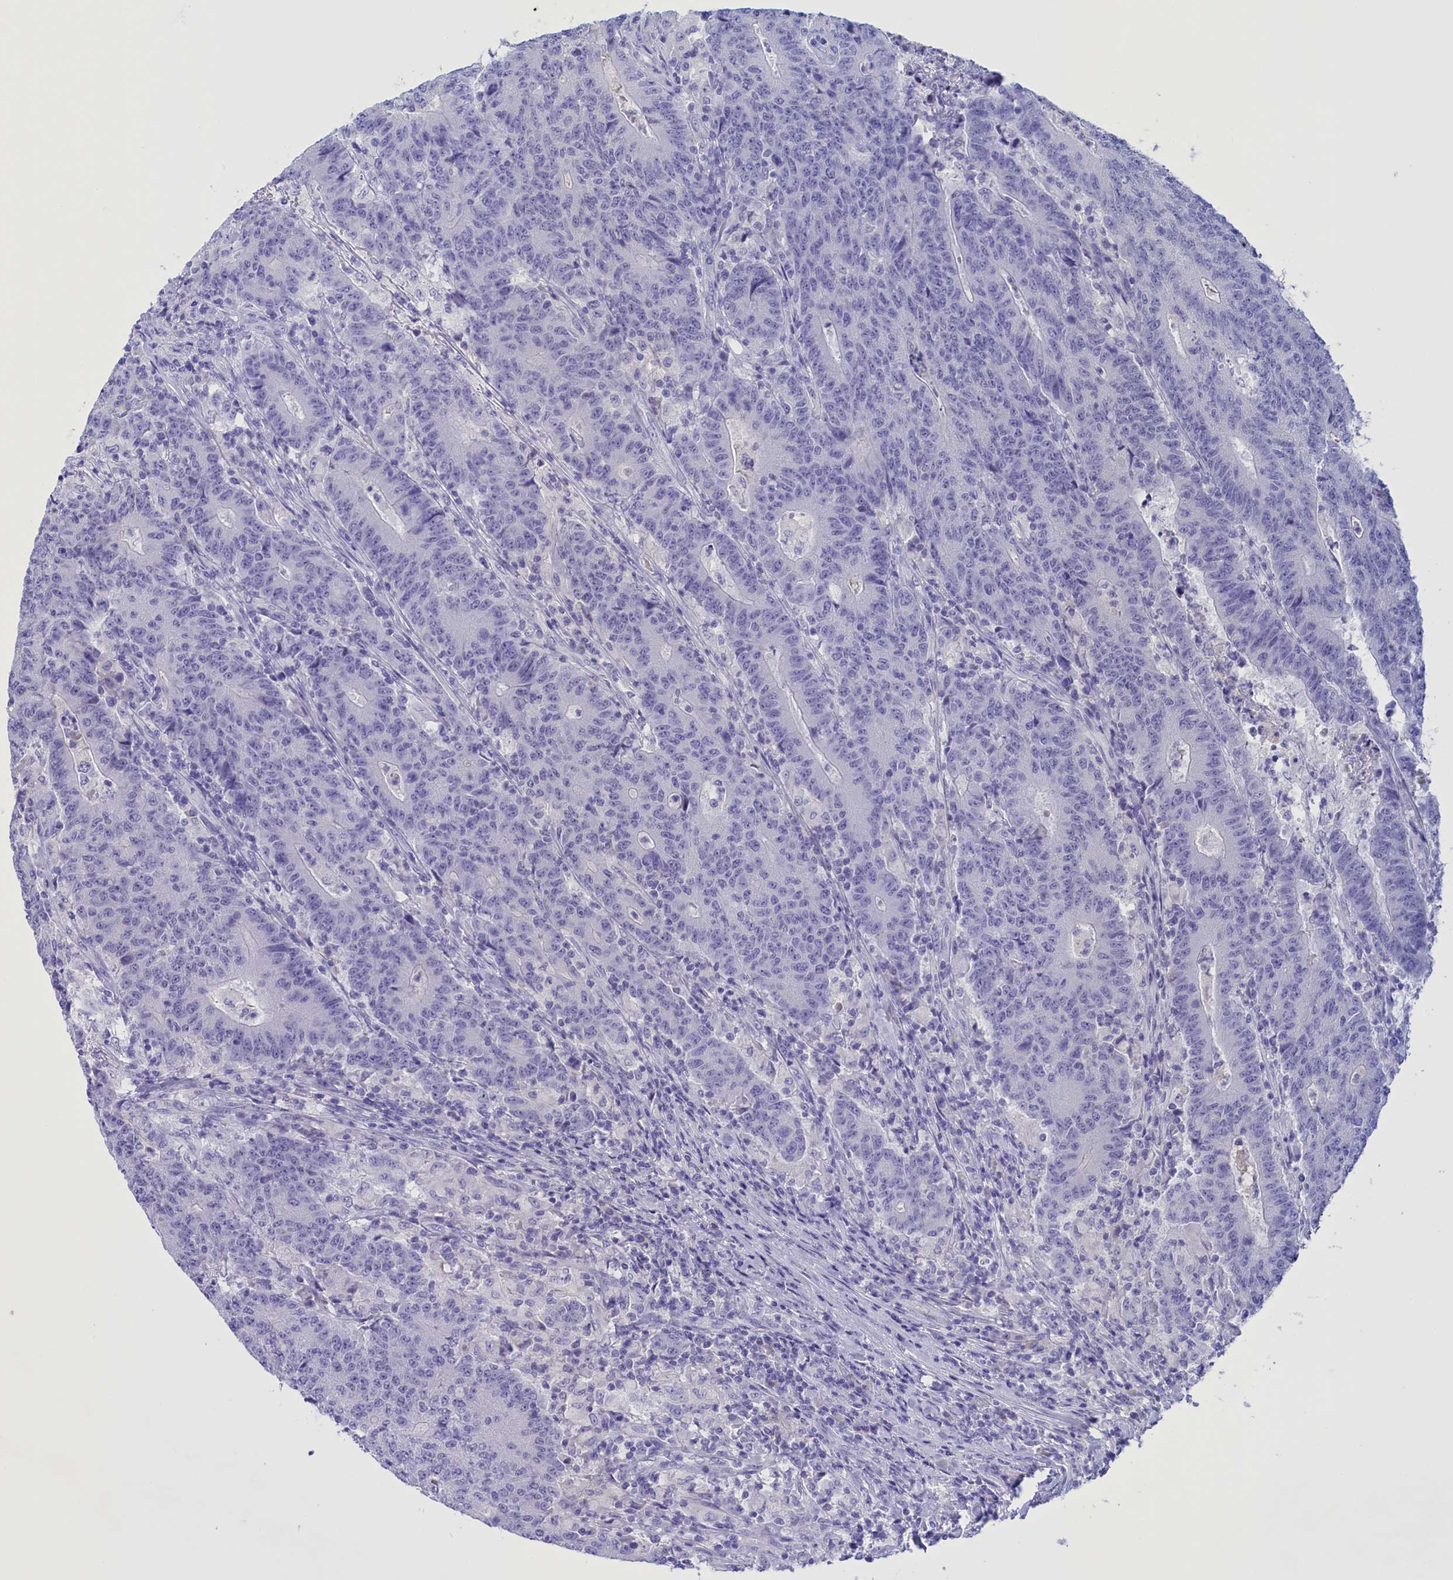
{"staining": {"intensity": "negative", "quantity": "none", "location": "none"}, "tissue": "colorectal cancer", "cell_type": "Tumor cells", "image_type": "cancer", "snomed": [{"axis": "morphology", "description": "Adenocarcinoma, NOS"}, {"axis": "topography", "description": "Colon"}], "caption": "This is an IHC photomicrograph of human adenocarcinoma (colorectal). There is no staining in tumor cells.", "gene": "PROK2", "patient": {"sex": "female", "age": 75}}